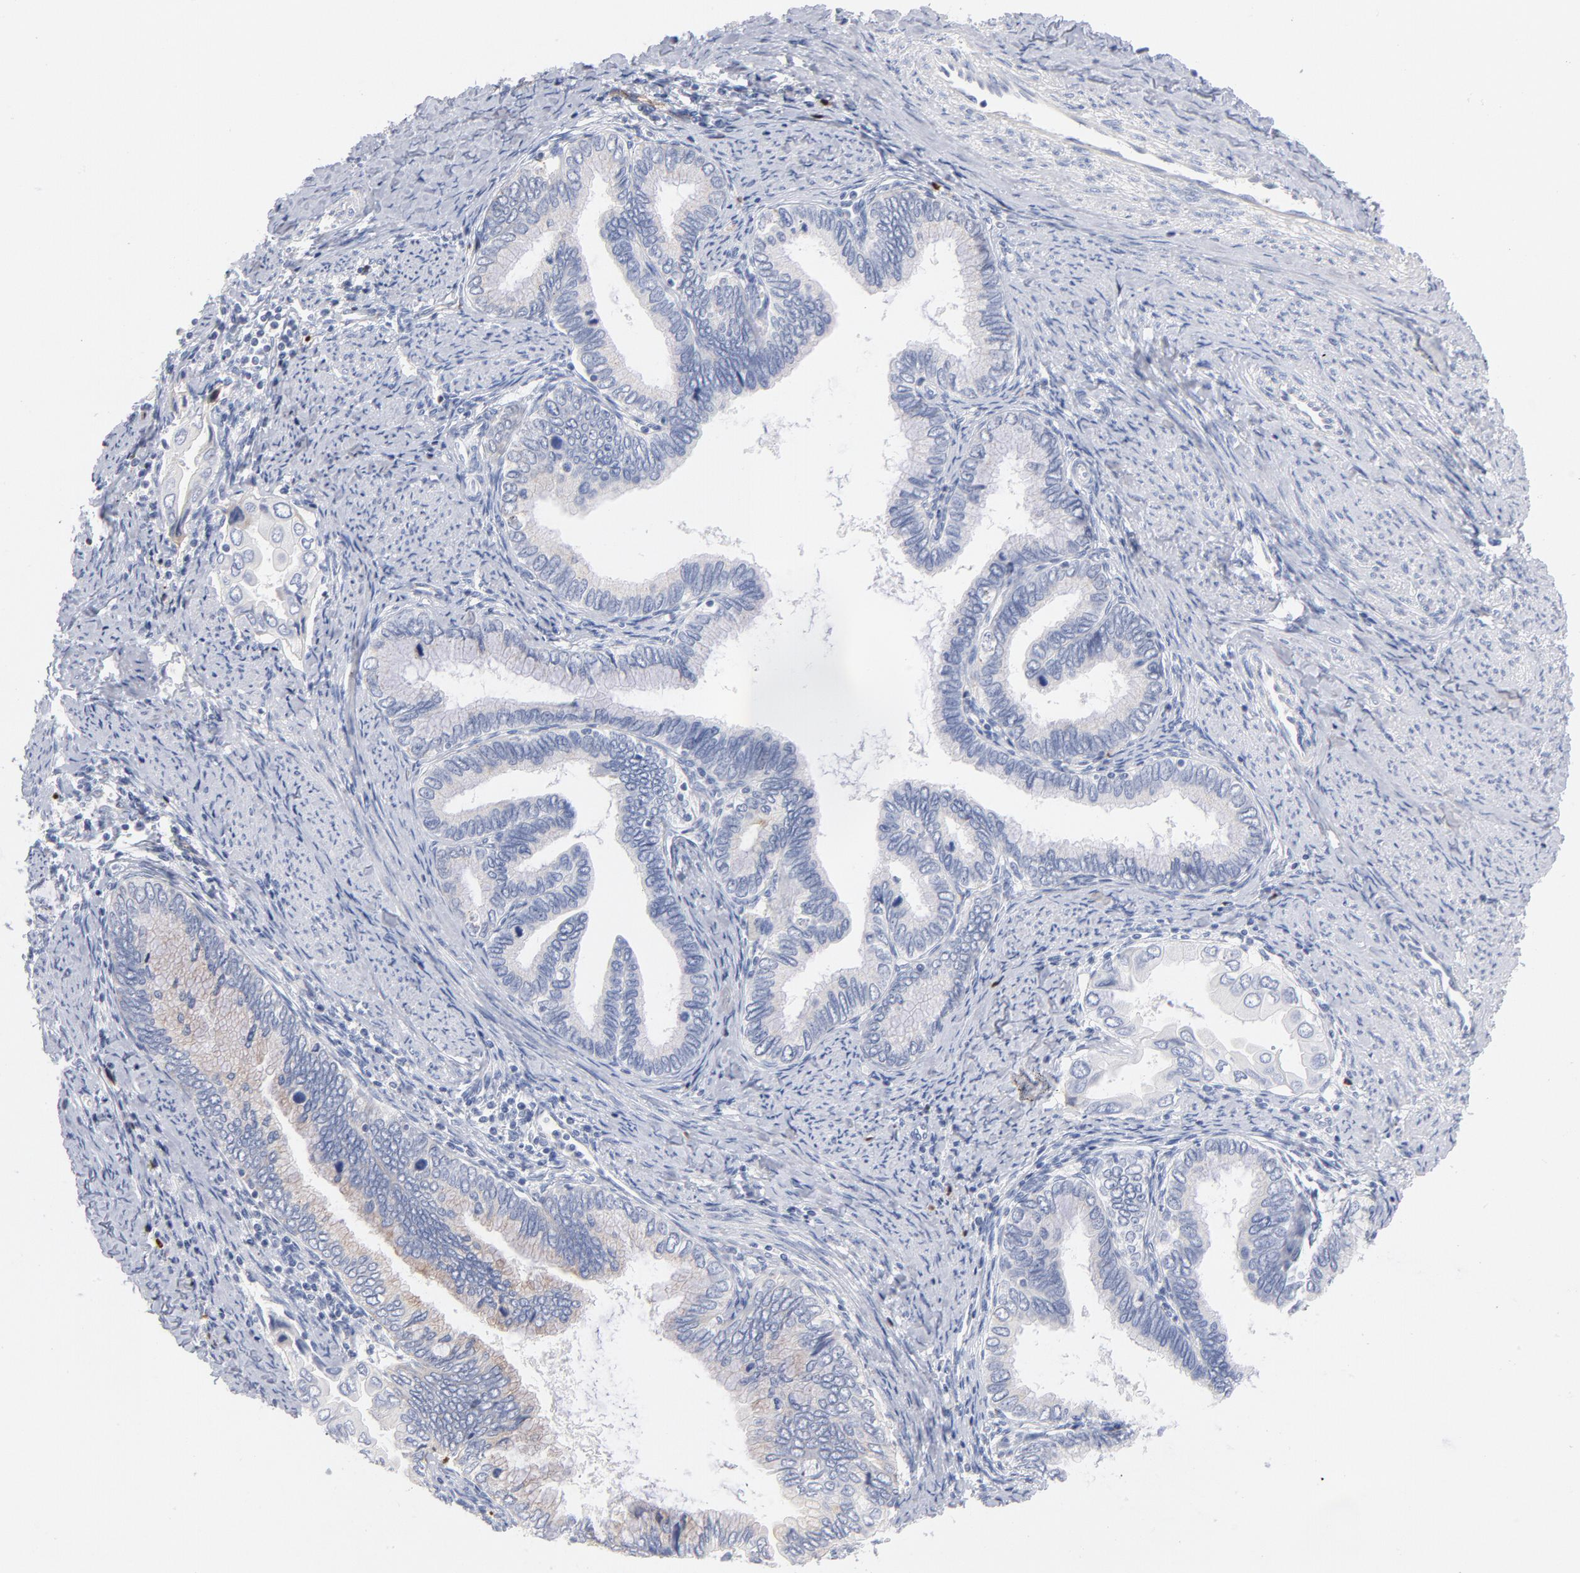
{"staining": {"intensity": "negative", "quantity": "none", "location": "none"}, "tissue": "cervical cancer", "cell_type": "Tumor cells", "image_type": "cancer", "snomed": [{"axis": "morphology", "description": "Adenocarcinoma, NOS"}, {"axis": "topography", "description": "Cervix"}], "caption": "Immunohistochemistry (IHC) image of cervical adenocarcinoma stained for a protein (brown), which demonstrates no staining in tumor cells.", "gene": "PLAT", "patient": {"sex": "female", "age": 49}}